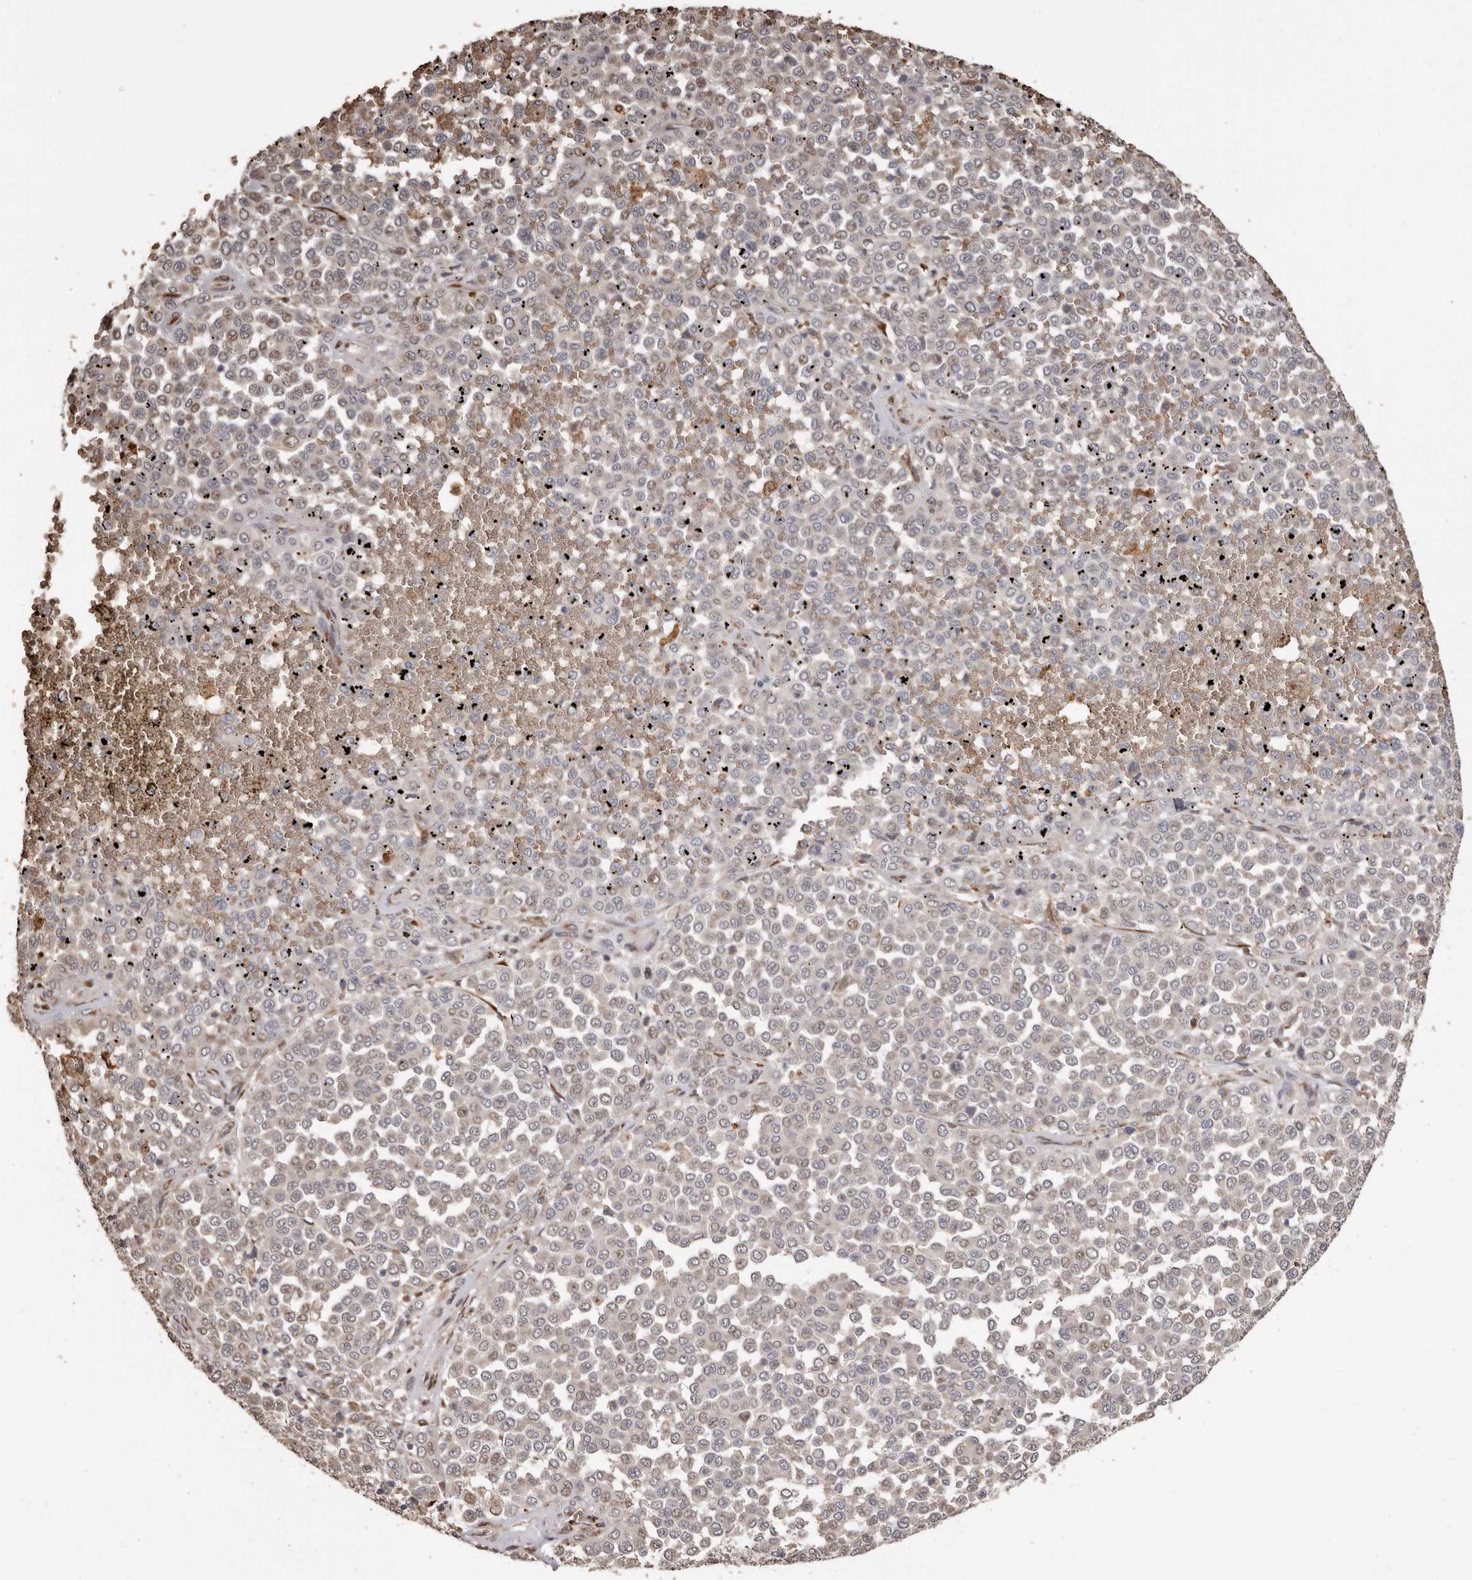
{"staining": {"intensity": "negative", "quantity": "none", "location": "none"}, "tissue": "melanoma", "cell_type": "Tumor cells", "image_type": "cancer", "snomed": [{"axis": "morphology", "description": "Malignant melanoma, Metastatic site"}, {"axis": "topography", "description": "Pancreas"}], "caption": "IHC image of neoplastic tissue: human malignant melanoma (metastatic site) stained with DAB (3,3'-diaminobenzidine) reveals no significant protein positivity in tumor cells.", "gene": "ENTREP1", "patient": {"sex": "female", "age": 30}}